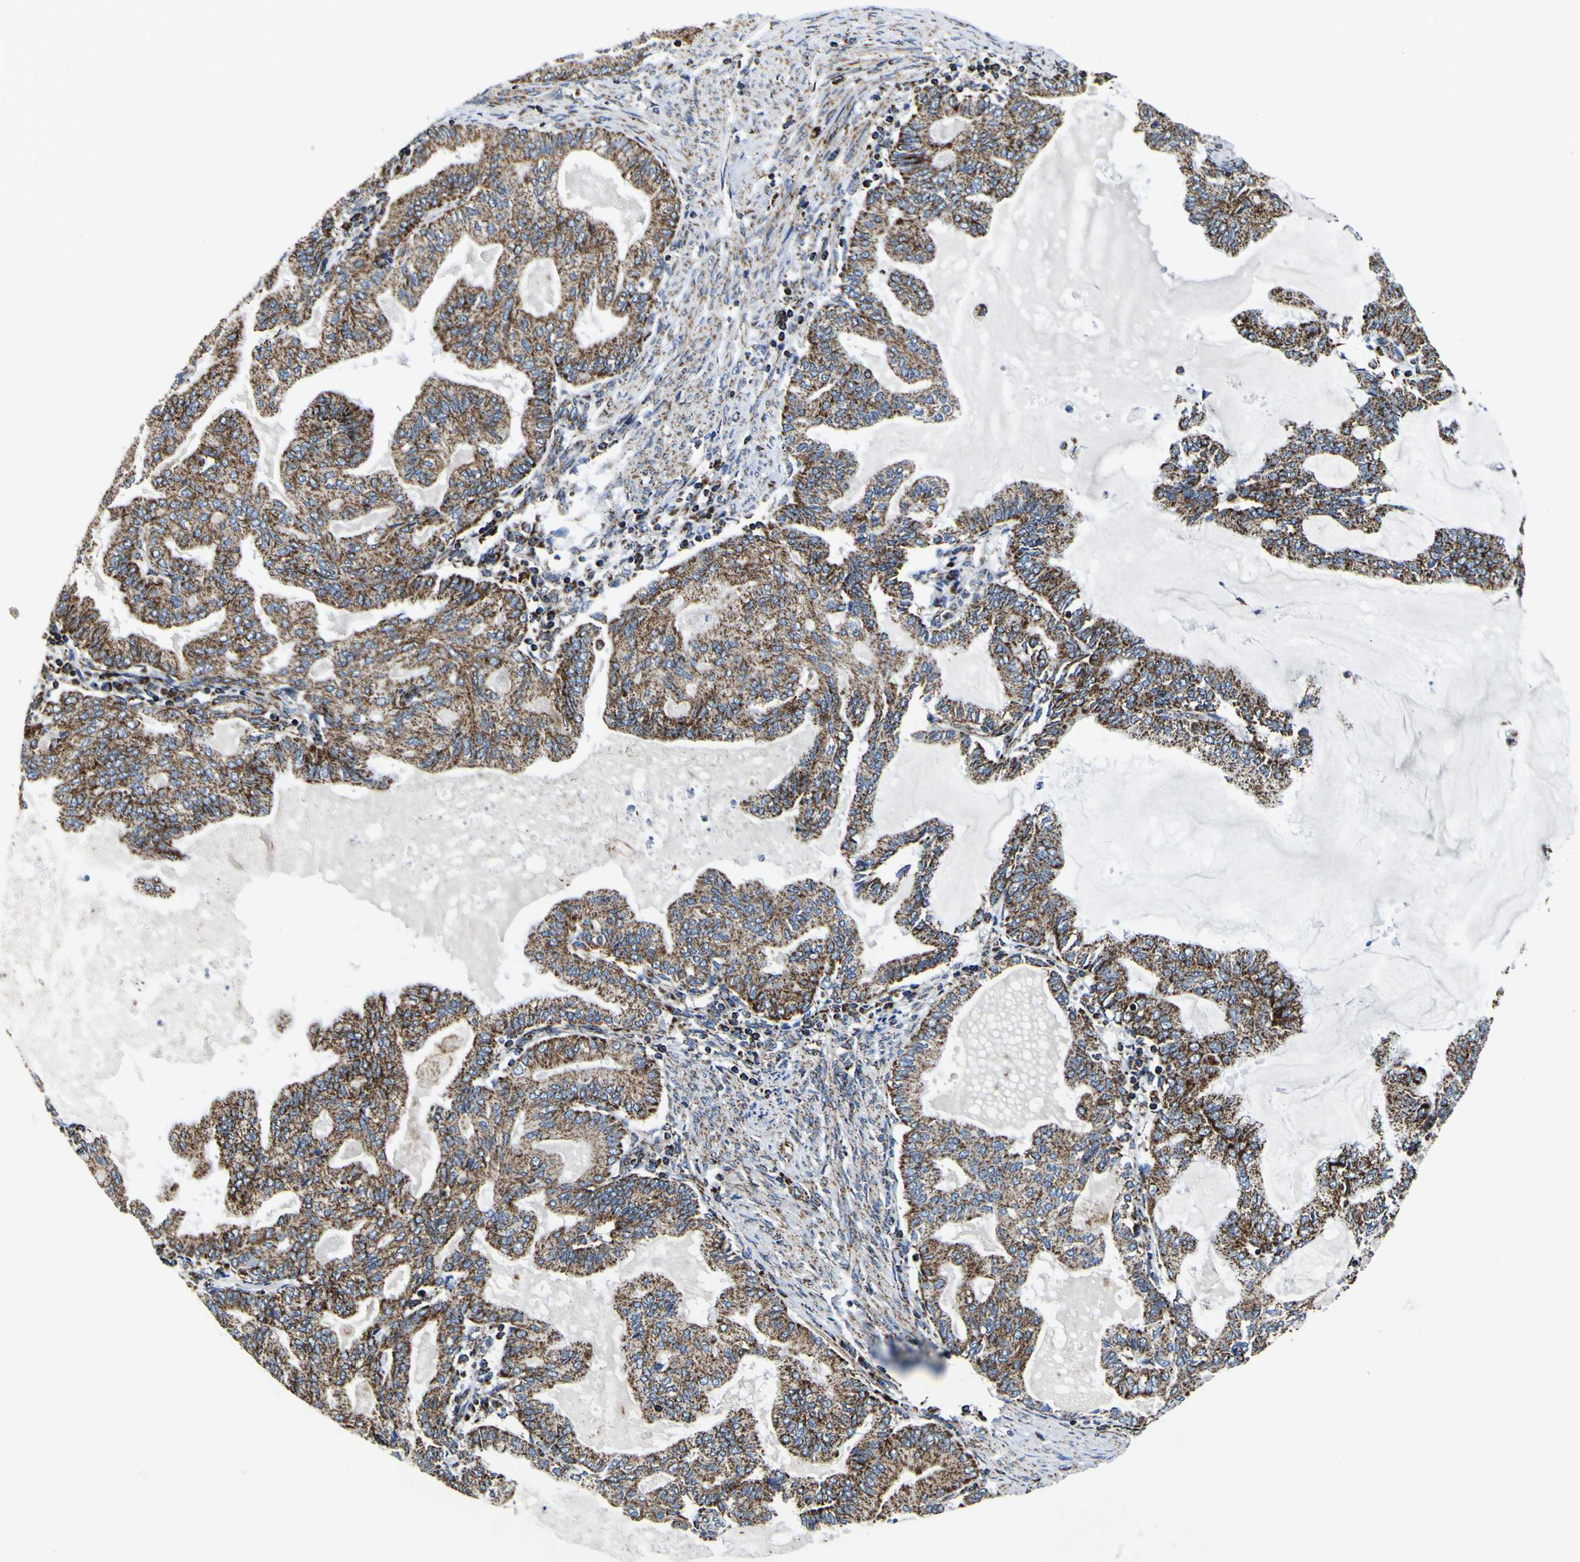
{"staining": {"intensity": "moderate", "quantity": ">75%", "location": "cytoplasmic/membranous"}, "tissue": "endometrial cancer", "cell_type": "Tumor cells", "image_type": "cancer", "snomed": [{"axis": "morphology", "description": "Adenocarcinoma, NOS"}, {"axis": "topography", "description": "Endometrium"}], "caption": "A micrograph of human endometrial cancer stained for a protein shows moderate cytoplasmic/membranous brown staining in tumor cells. The staining was performed using DAB to visualize the protein expression in brown, while the nuclei were stained in blue with hematoxylin (Magnification: 20x).", "gene": "PTRH2", "patient": {"sex": "female", "age": 86}}